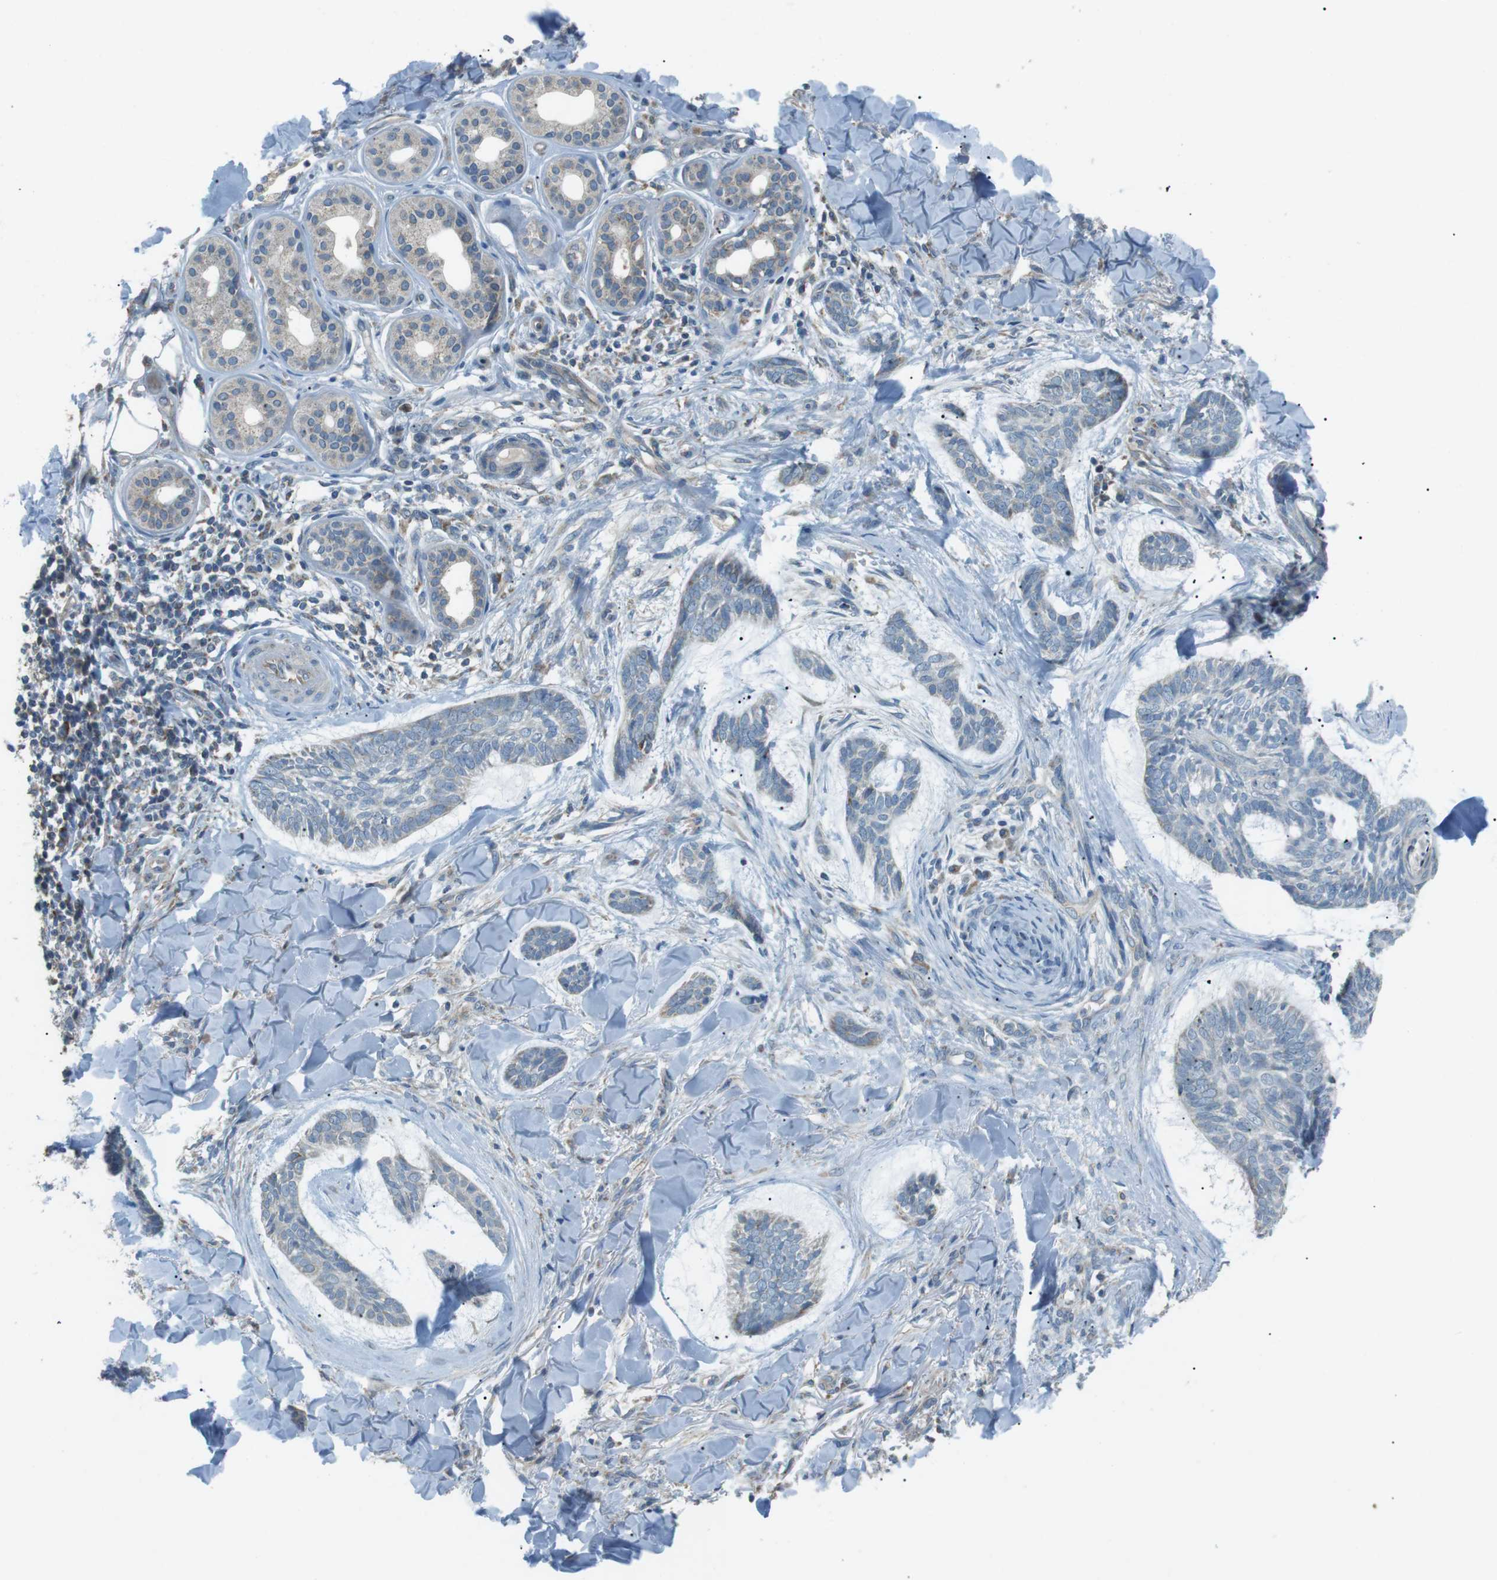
{"staining": {"intensity": "negative", "quantity": "none", "location": "none"}, "tissue": "skin cancer", "cell_type": "Tumor cells", "image_type": "cancer", "snomed": [{"axis": "morphology", "description": "Basal cell carcinoma"}, {"axis": "topography", "description": "Skin"}], "caption": "This is an immunohistochemistry image of human skin cancer (basal cell carcinoma). There is no expression in tumor cells.", "gene": "BACE1", "patient": {"sex": "male", "age": 43}}